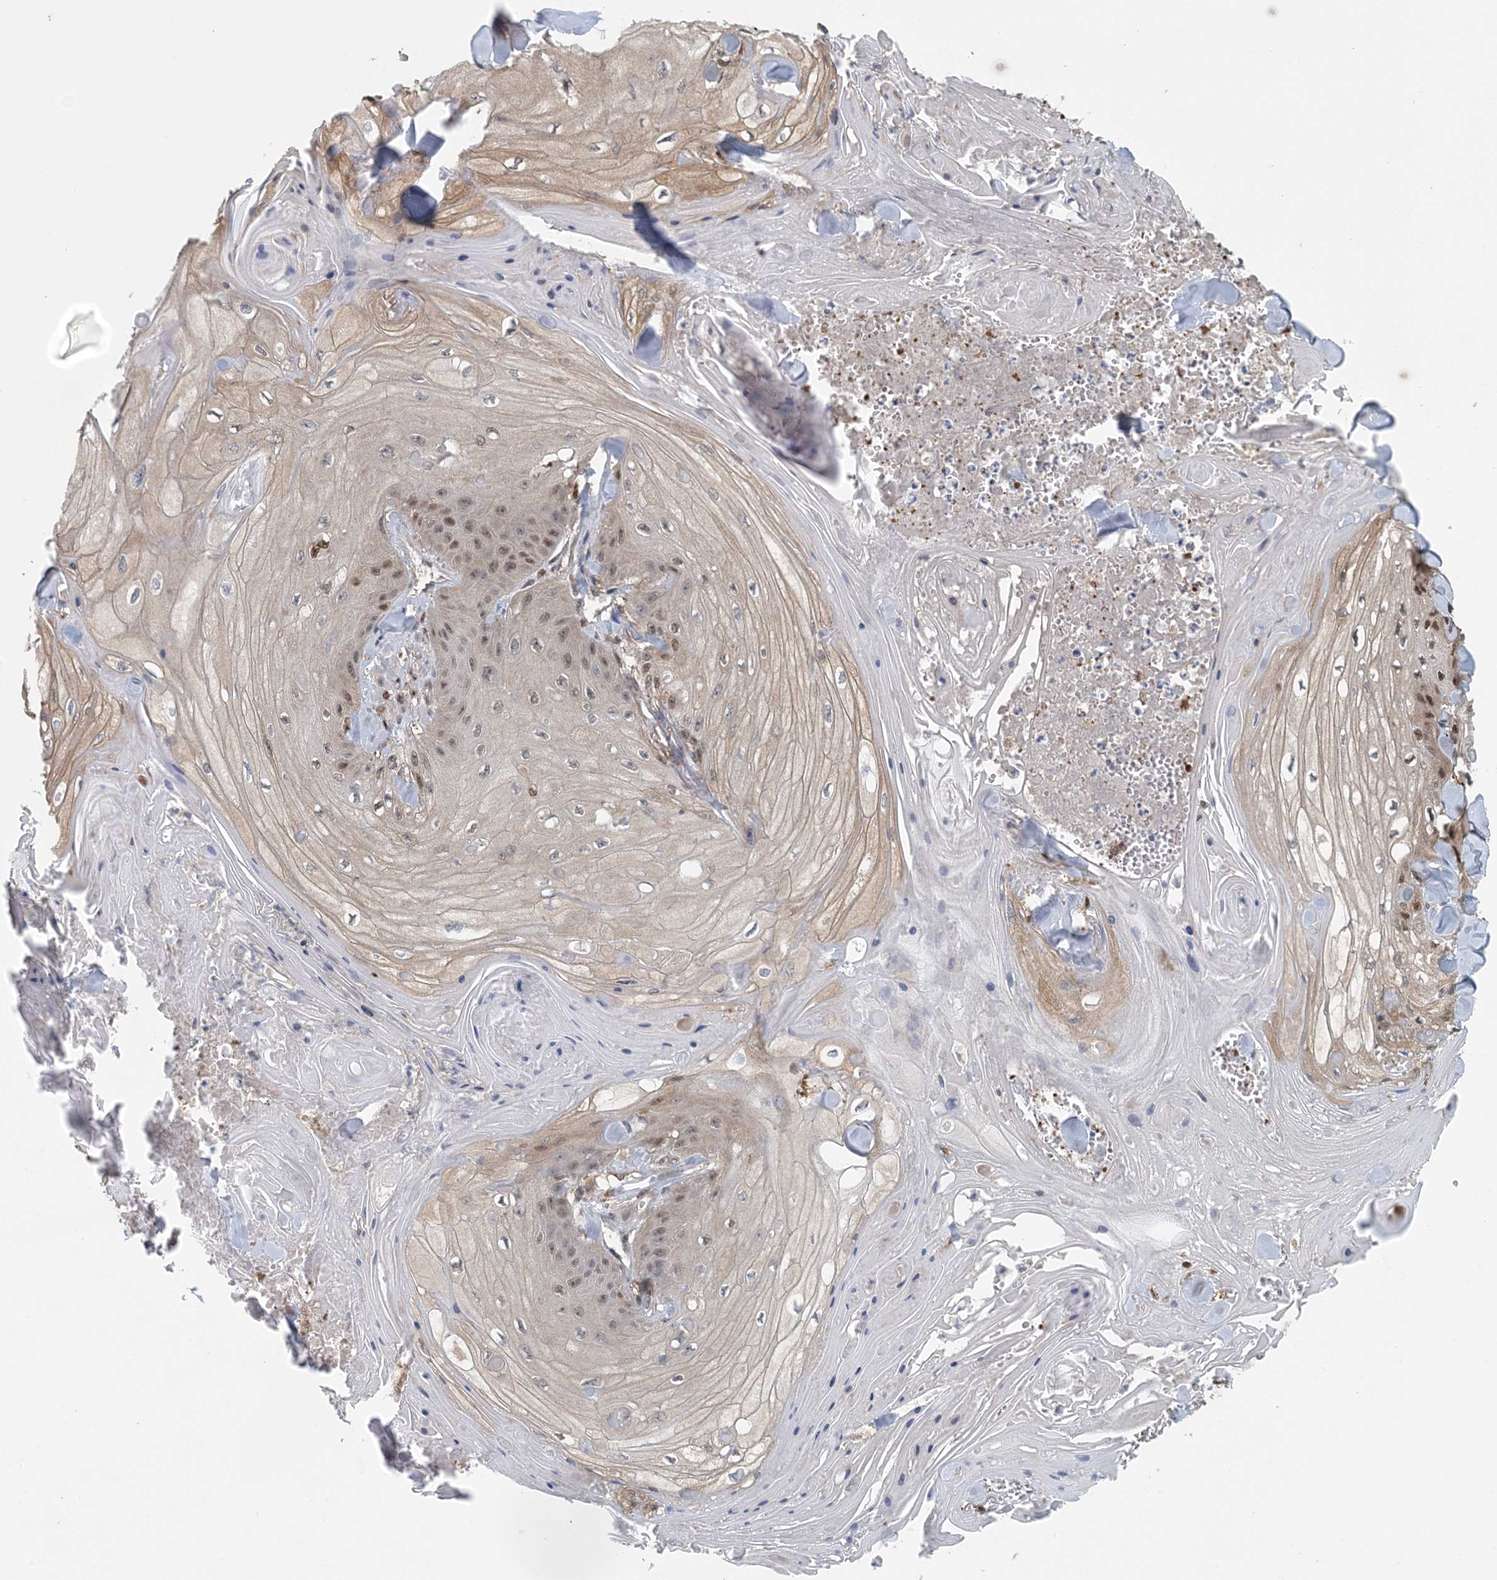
{"staining": {"intensity": "moderate", "quantity": "<25%", "location": "nuclear"}, "tissue": "skin cancer", "cell_type": "Tumor cells", "image_type": "cancer", "snomed": [{"axis": "morphology", "description": "Squamous cell carcinoma, NOS"}, {"axis": "topography", "description": "Skin"}], "caption": "Tumor cells exhibit moderate nuclear expression in about <25% of cells in skin cancer.", "gene": "HIKESHI", "patient": {"sex": "male", "age": 74}}